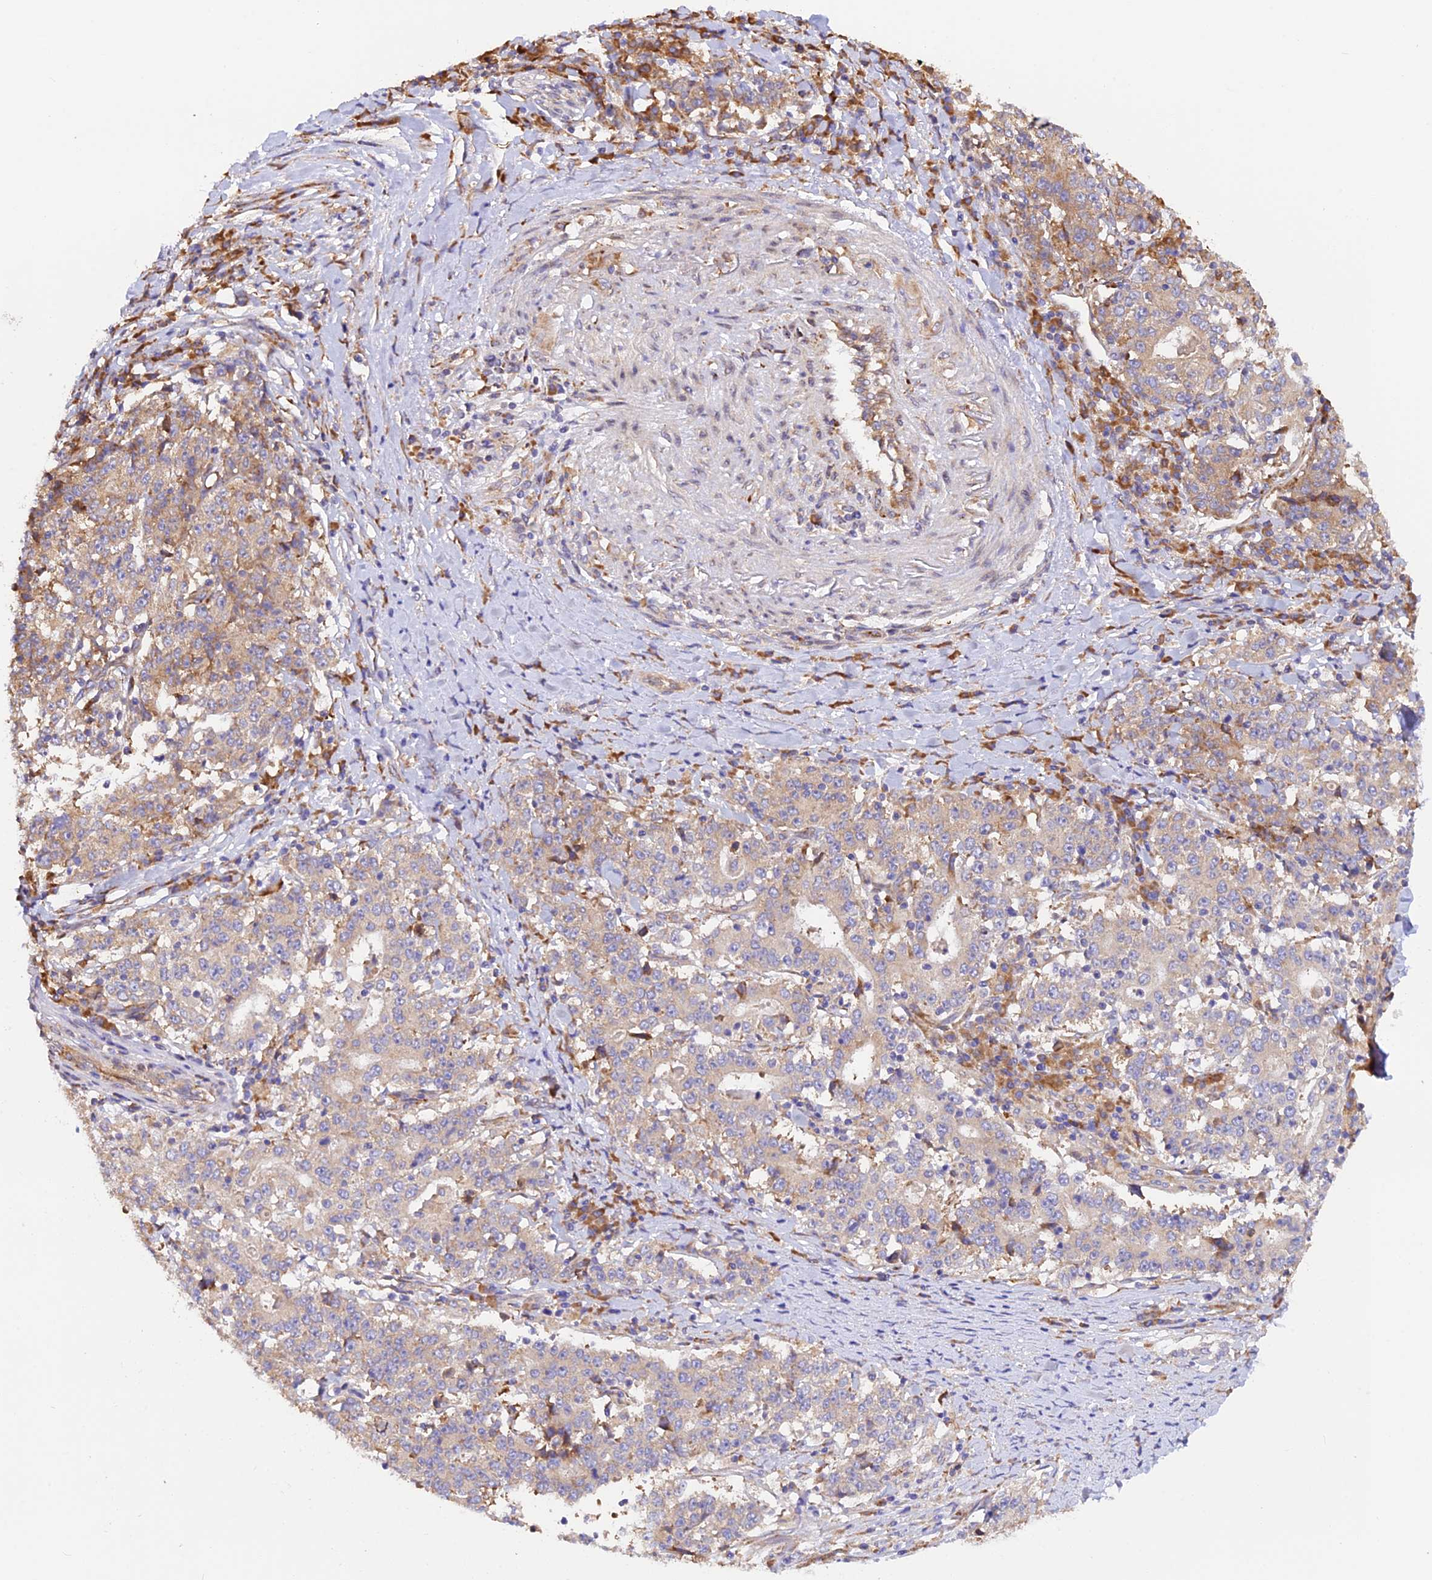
{"staining": {"intensity": "weak", "quantity": "25%-75%", "location": "cytoplasmic/membranous"}, "tissue": "stomach cancer", "cell_type": "Tumor cells", "image_type": "cancer", "snomed": [{"axis": "morphology", "description": "Adenocarcinoma, NOS"}, {"axis": "topography", "description": "Stomach"}], "caption": "Adenocarcinoma (stomach) stained for a protein exhibits weak cytoplasmic/membranous positivity in tumor cells.", "gene": "RPL5", "patient": {"sex": "male", "age": 59}}